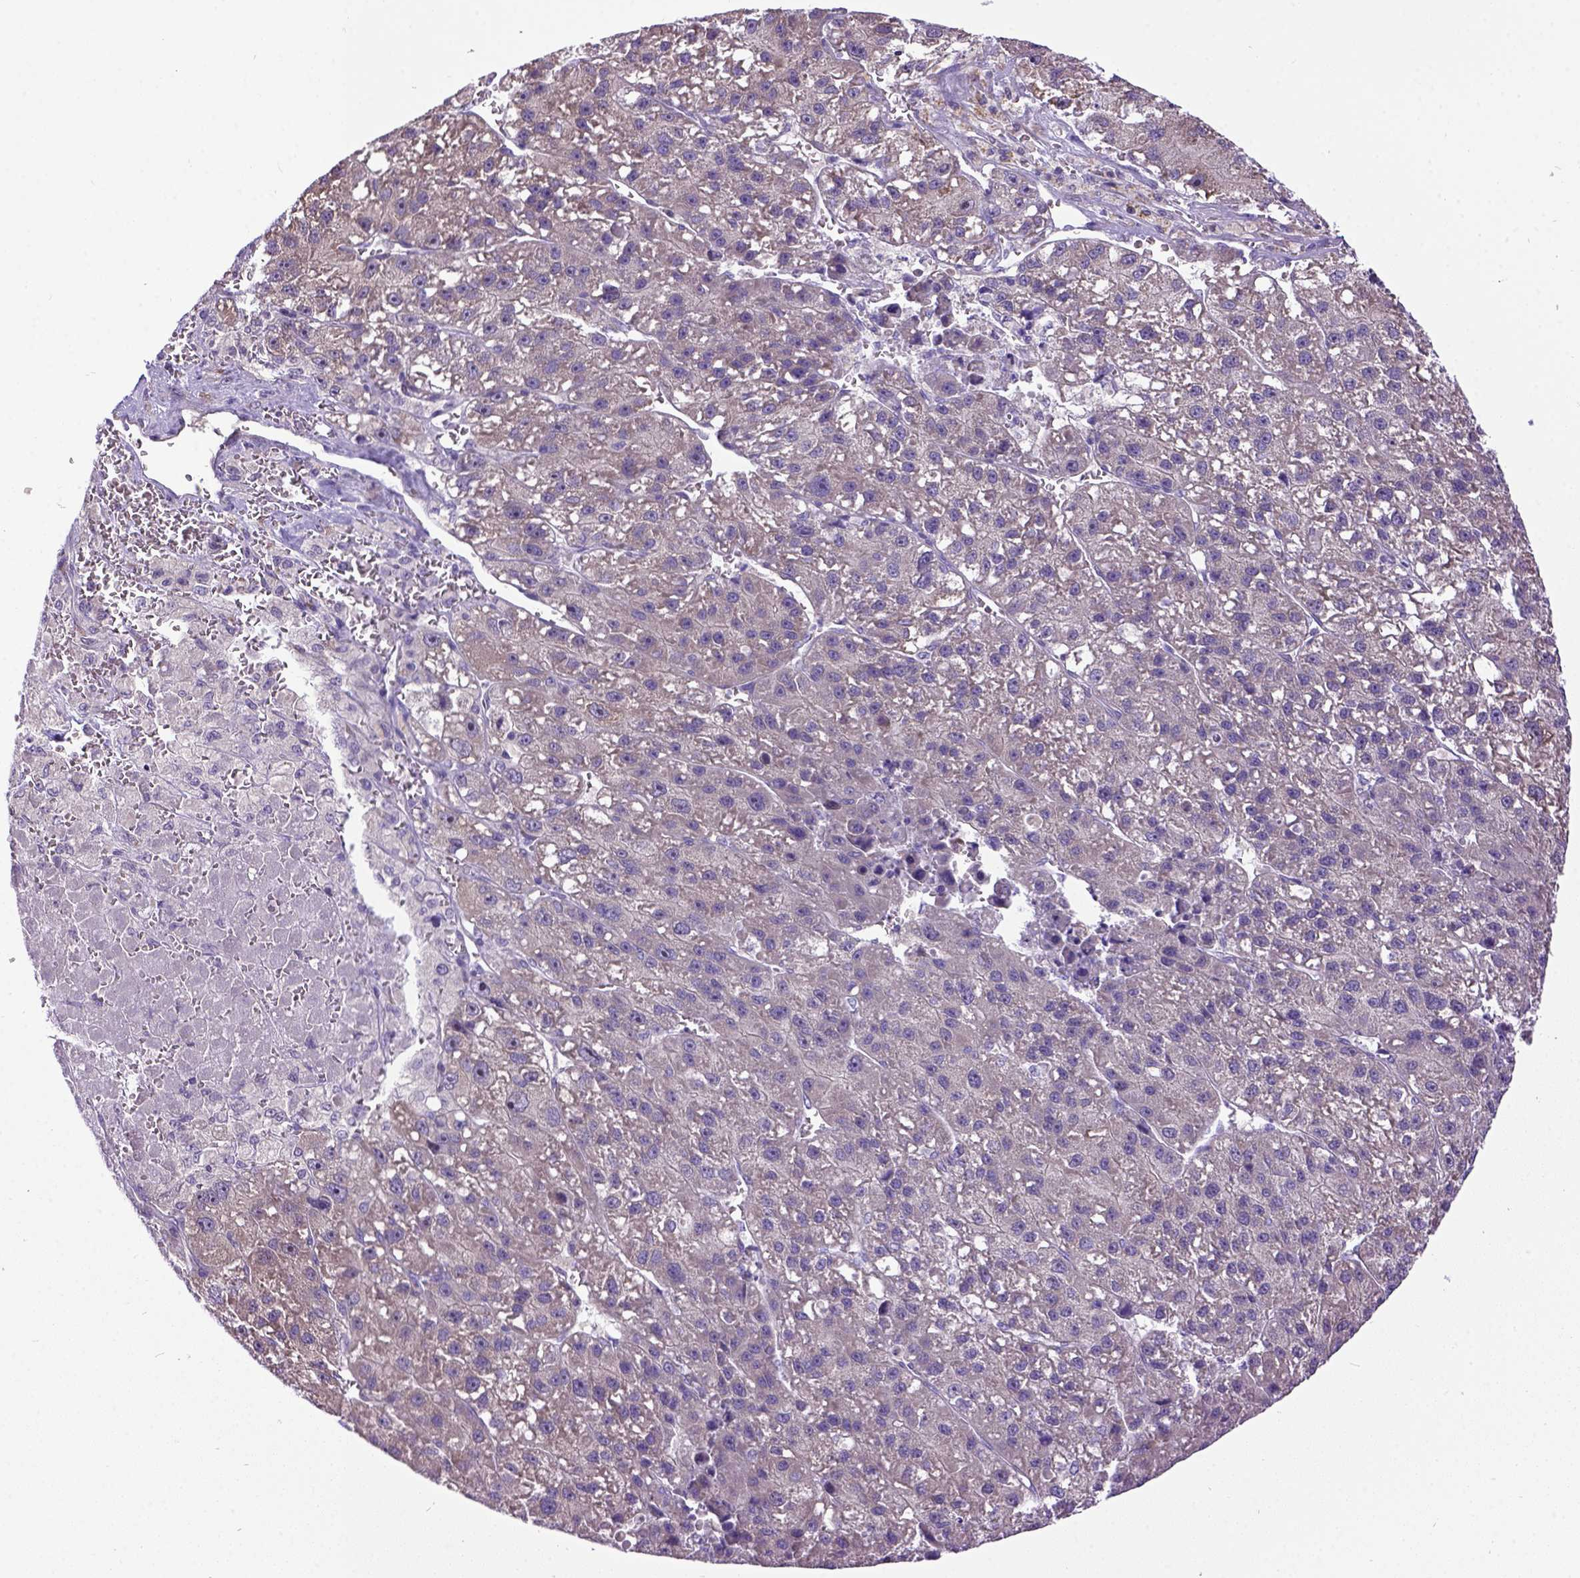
{"staining": {"intensity": "weak", "quantity": ">75%", "location": "cytoplasmic/membranous"}, "tissue": "liver cancer", "cell_type": "Tumor cells", "image_type": "cancer", "snomed": [{"axis": "morphology", "description": "Carcinoma, Hepatocellular, NOS"}, {"axis": "topography", "description": "Liver"}], "caption": "Weak cytoplasmic/membranous protein staining is present in about >75% of tumor cells in liver hepatocellular carcinoma. (Brightfield microscopy of DAB IHC at high magnification).", "gene": "NEK5", "patient": {"sex": "female", "age": 70}}